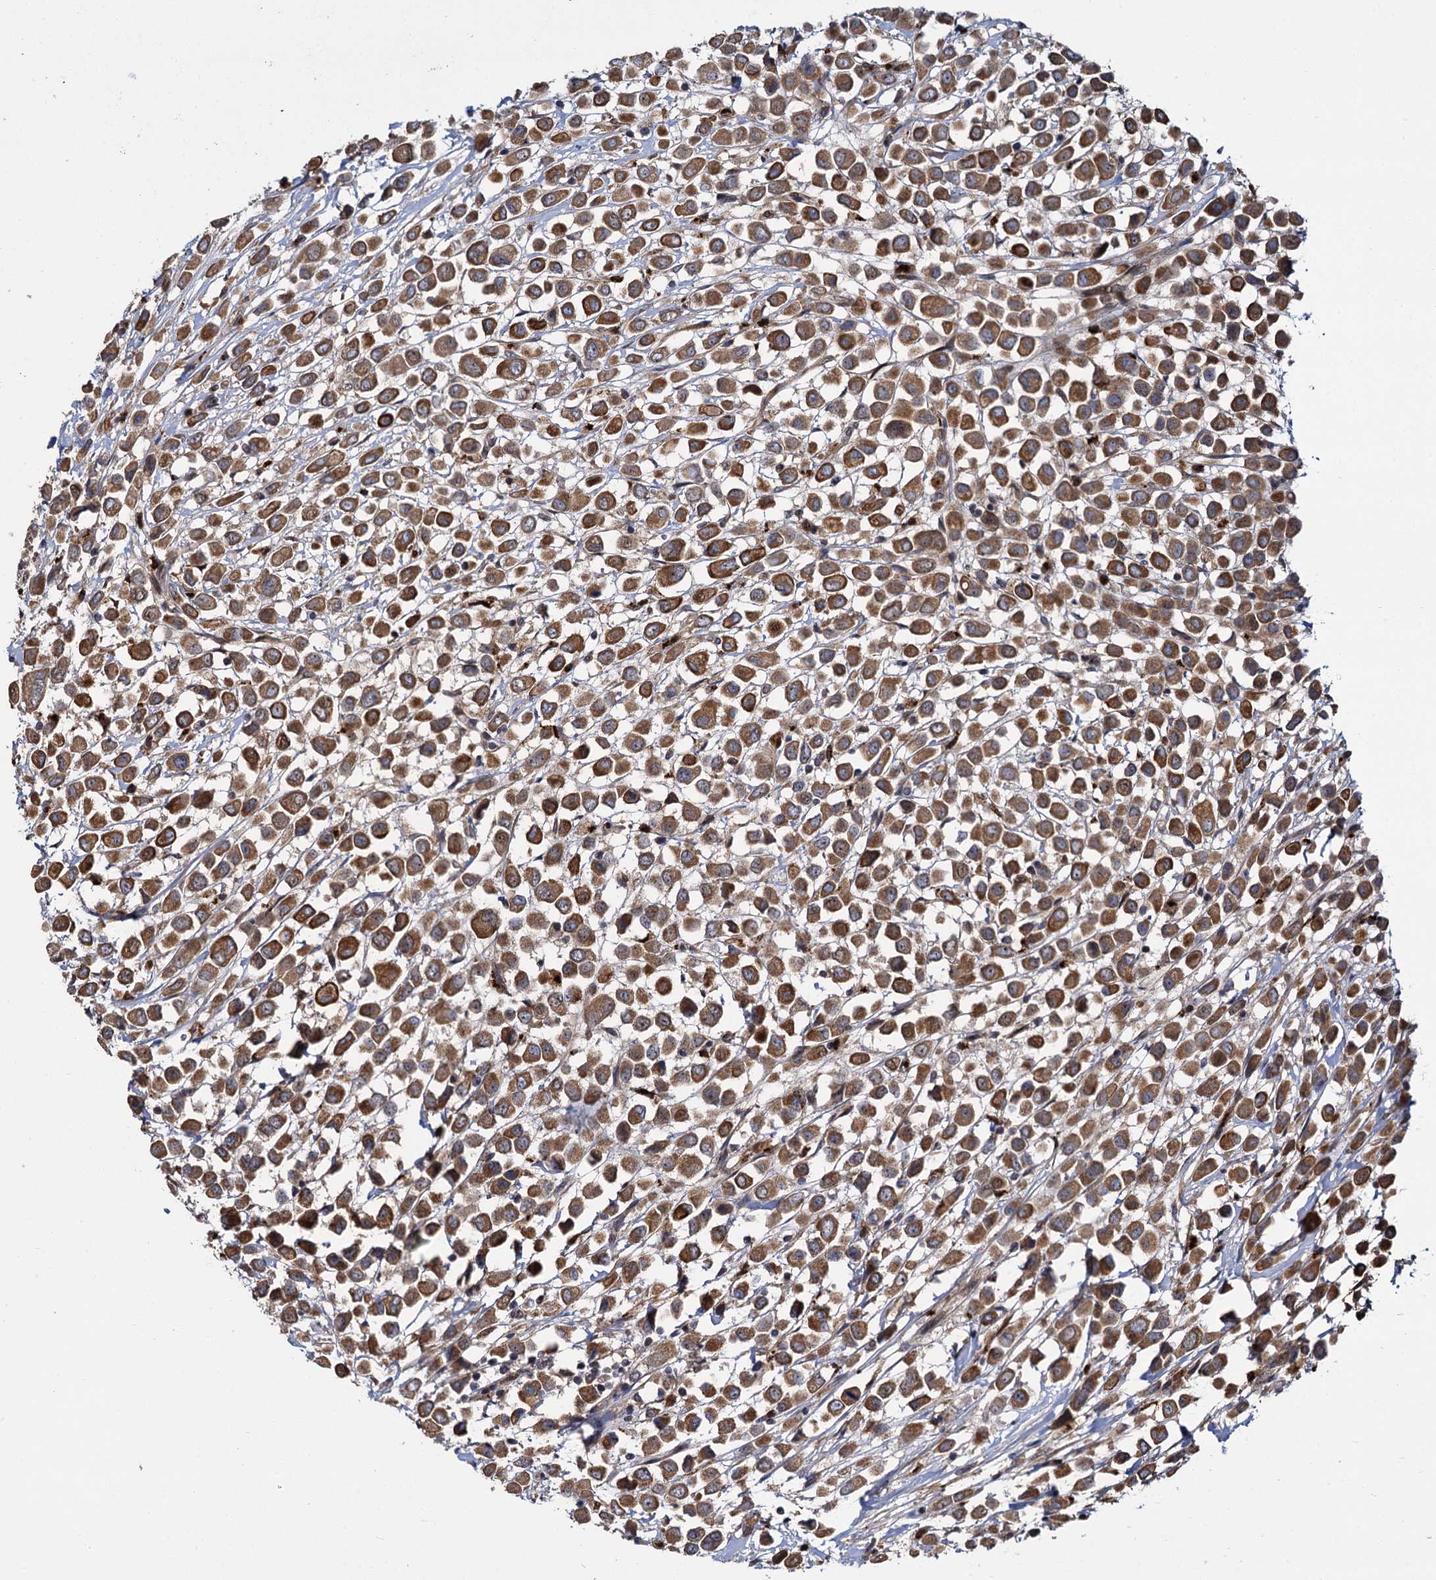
{"staining": {"intensity": "moderate", "quantity": ">75%", "location": "cytoplasmic/membranous"}, "tissue": "breast cancer", "cell_type": "Tumor cells", "image_type": "cancer", "snomed": [{"axis": "morphology", "description": "Duct carcinoma"}, {"axis": "topography", "description": "Breast"}], "caption": "The image reveals staining of breast infiltrating ductal carcinoma, revealing moderate cytoplasmic/membranous protein staining (brown color) within tumor cells.", "gene": "GAL3ST4", "patient": {"sex": "female", "age": 61}}